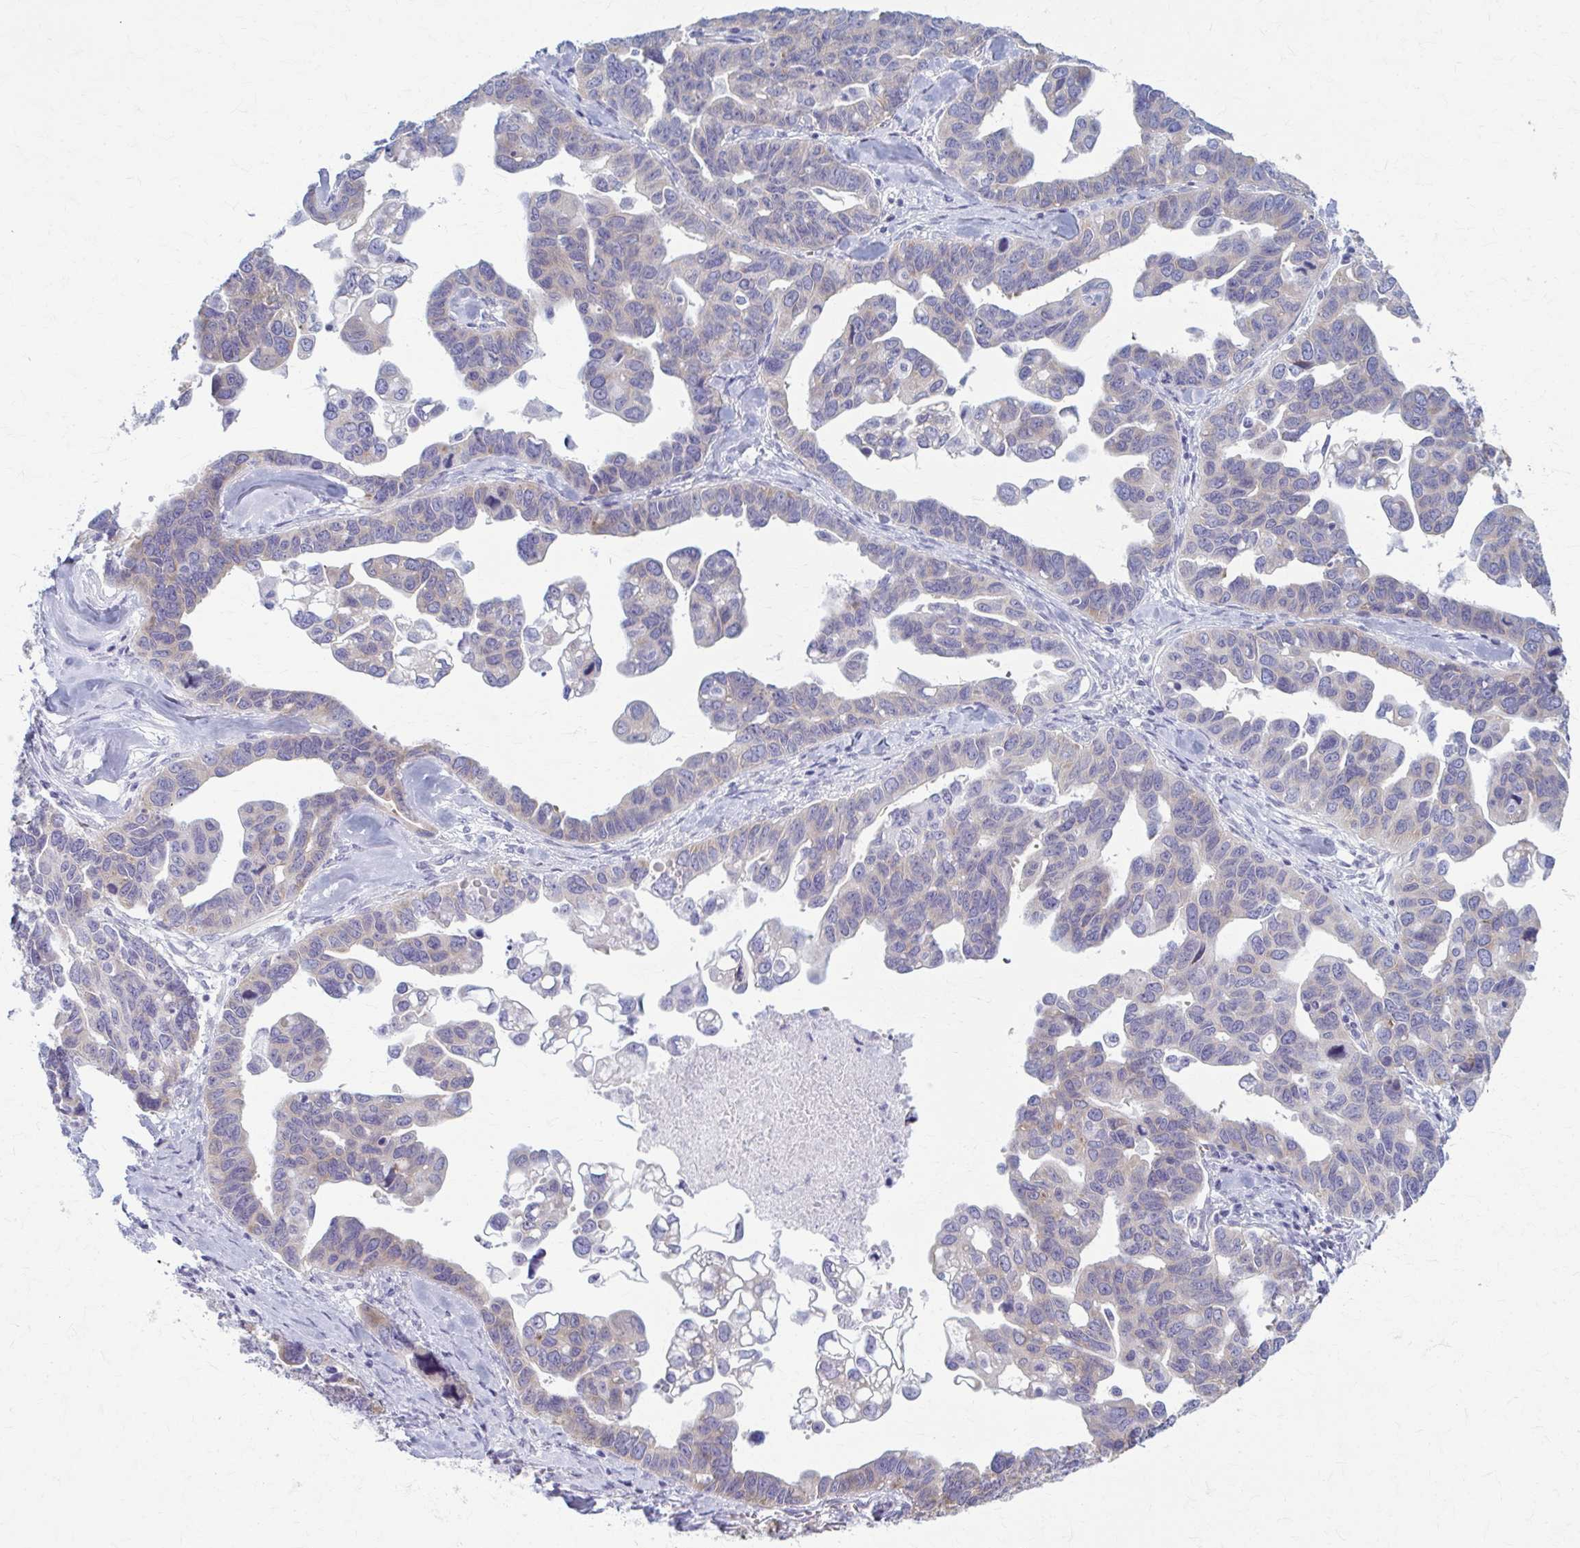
{"staining": {"intensity": "weak", "quantity": "<25%", "location": "cytoplasmic/membranous"}, "tissue": "ovarian cancer", "cell_type": "Tumor cells", "image_type": "cancer", "snomed": [{"axis": "morphology", "description": "Cystadenocarcinoma, serous, NOS"}, {"axis": "topography", "description": "Ovary"}], "caption": "This is a photomicrograph of immunohistochemistry (IHC) staining of ovarian cancer, which shows no expression in tumor cells.", "gene": "PRKRA", "patient": {"sex": "female", "age": 69}}